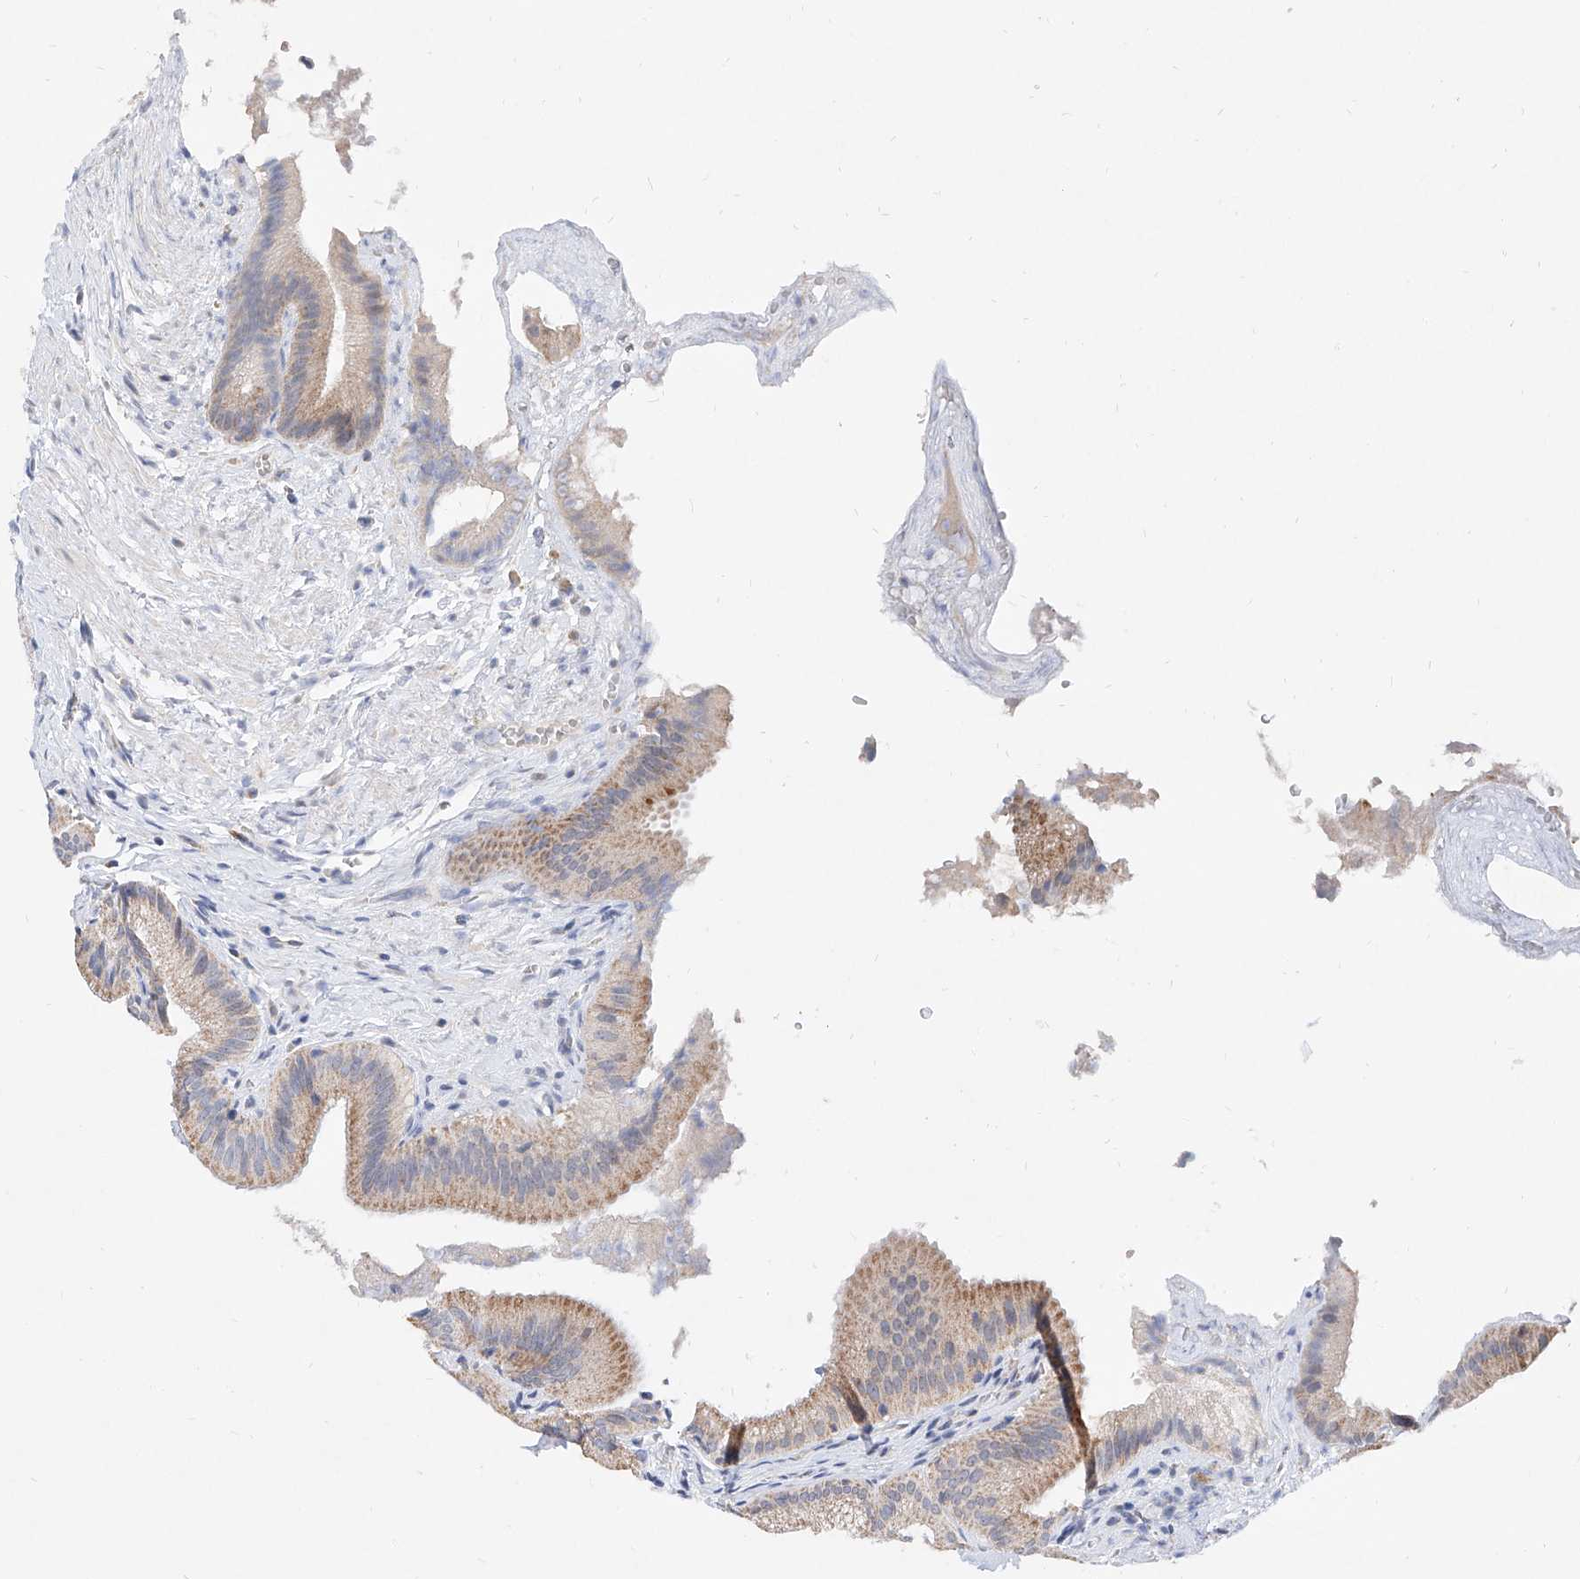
{"staining": {"intensity": "strong", "quantity": ">75%", "location": "cytoplasmic/membranous"}, "tissue": "gallbladder", "cell_type": "Glandular cells", "image_type": "normal", "snomed": [{"axis": "morphology", "description": "Normal tissue, NOS"}, {"axis": "topography", "description": "Gallbladder"}], "caption": "Immunohistochemical staining of benign gallbladder exhibits strong cytoplasmic/membranous protein expression in about >75% of glandular cells. The staining was performed using DAB to visualize the protein expression in brown, while the nuclei were stained in blue with hematoxylin (Magnification: 20x).", "gene": "BPTF", "patient": {"sex": "male", "age": 55}}